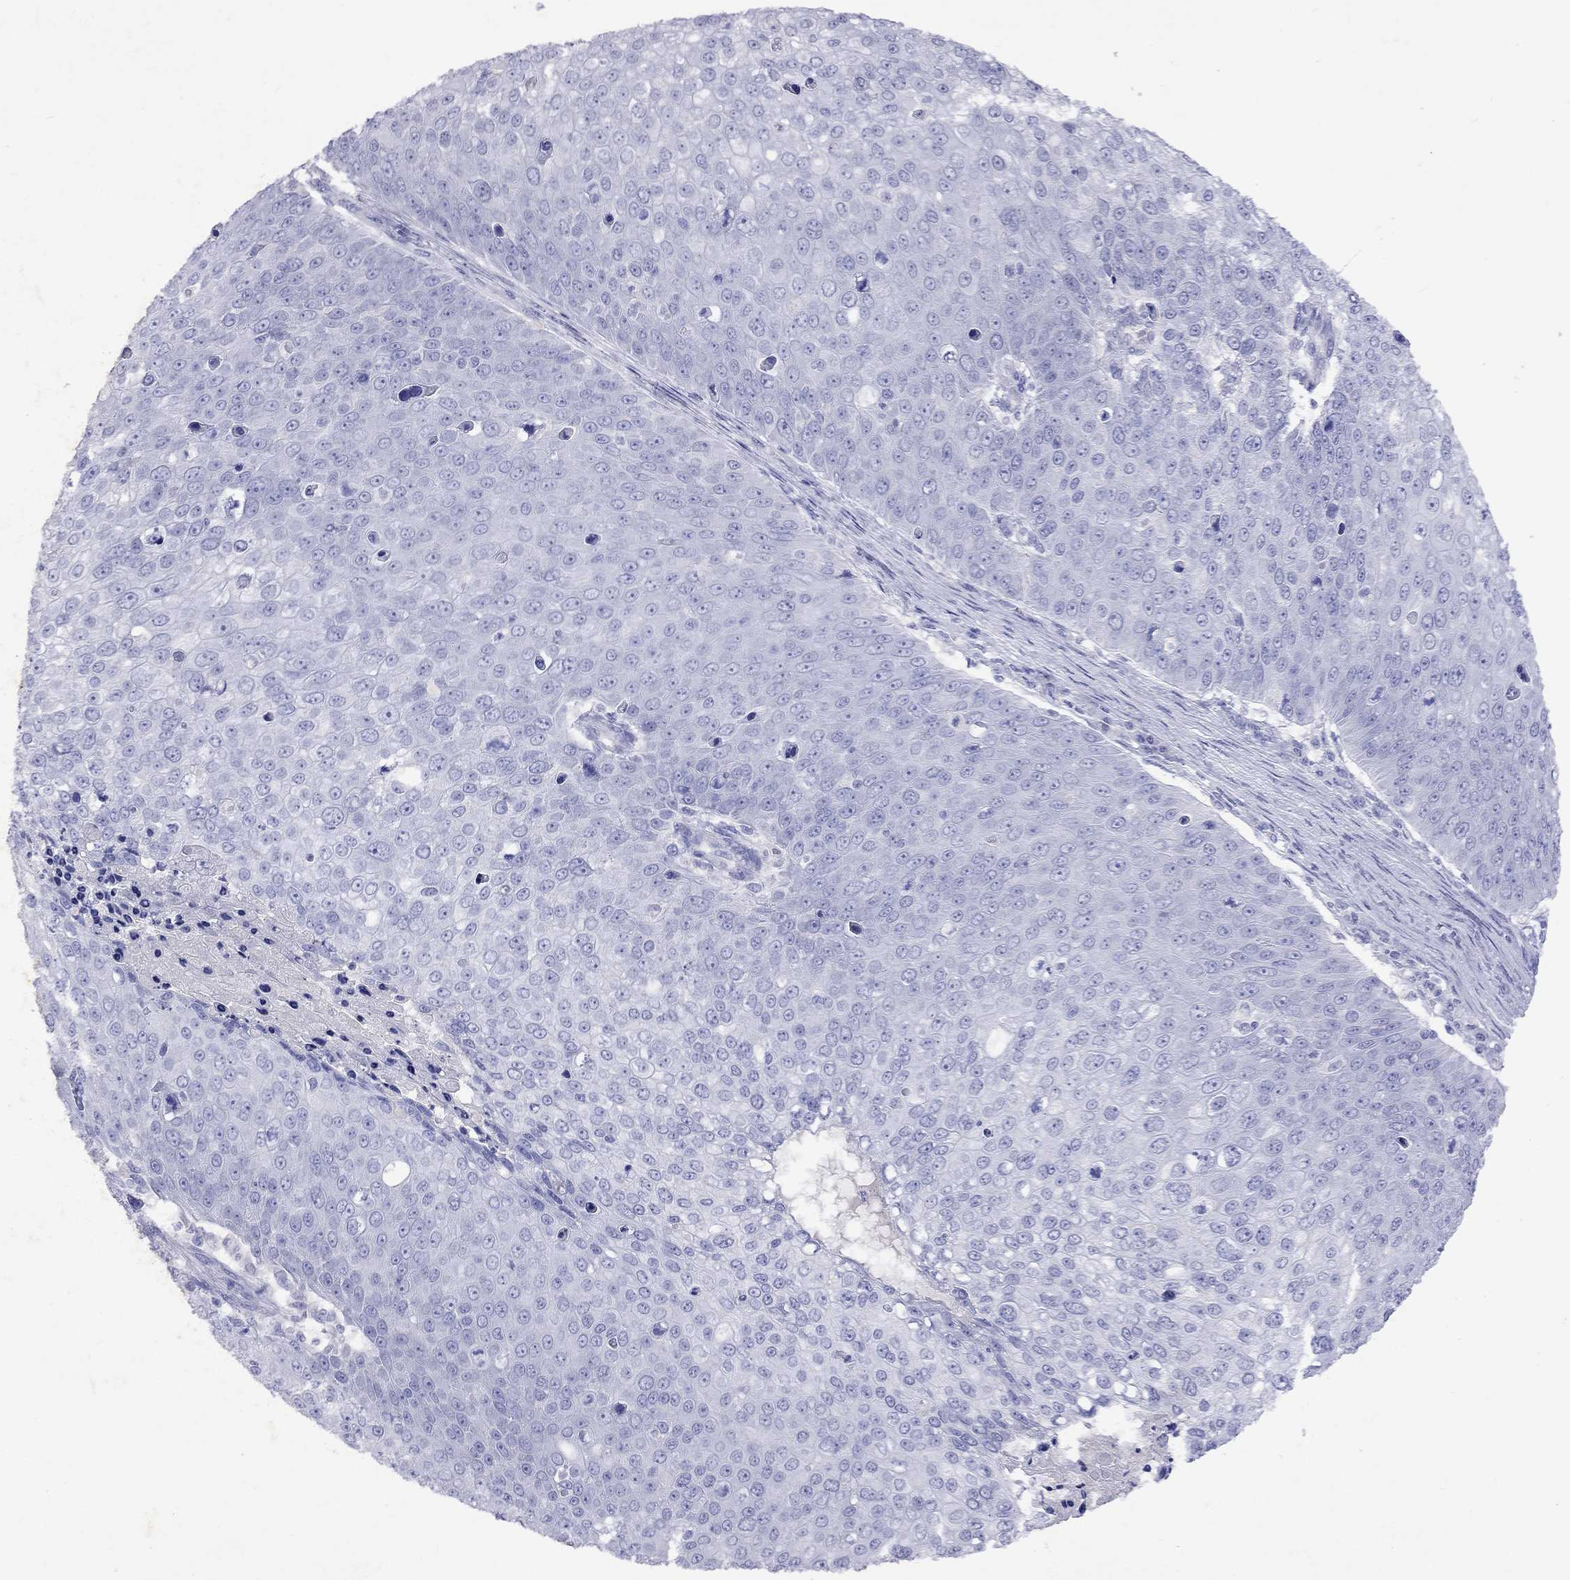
{"staining": {"intensity": "negative", "quantity": "none", "location": "none"}, "tissue": "skin cancer", "cell_type": "Tumor cells", "image_type": "cancer", "snomed": [{"axis": "morphology", "description": "Squamous cell carcinoma, NOS"}, {"axis": "topography", "description": "Skin"}], "caption": "An image of skin squamous cell carcinoma stained for a protein exhibits no brown staining in tumor cells.", "gene": "GNAT3", "patient": {"sex": "male", "age": 71}}